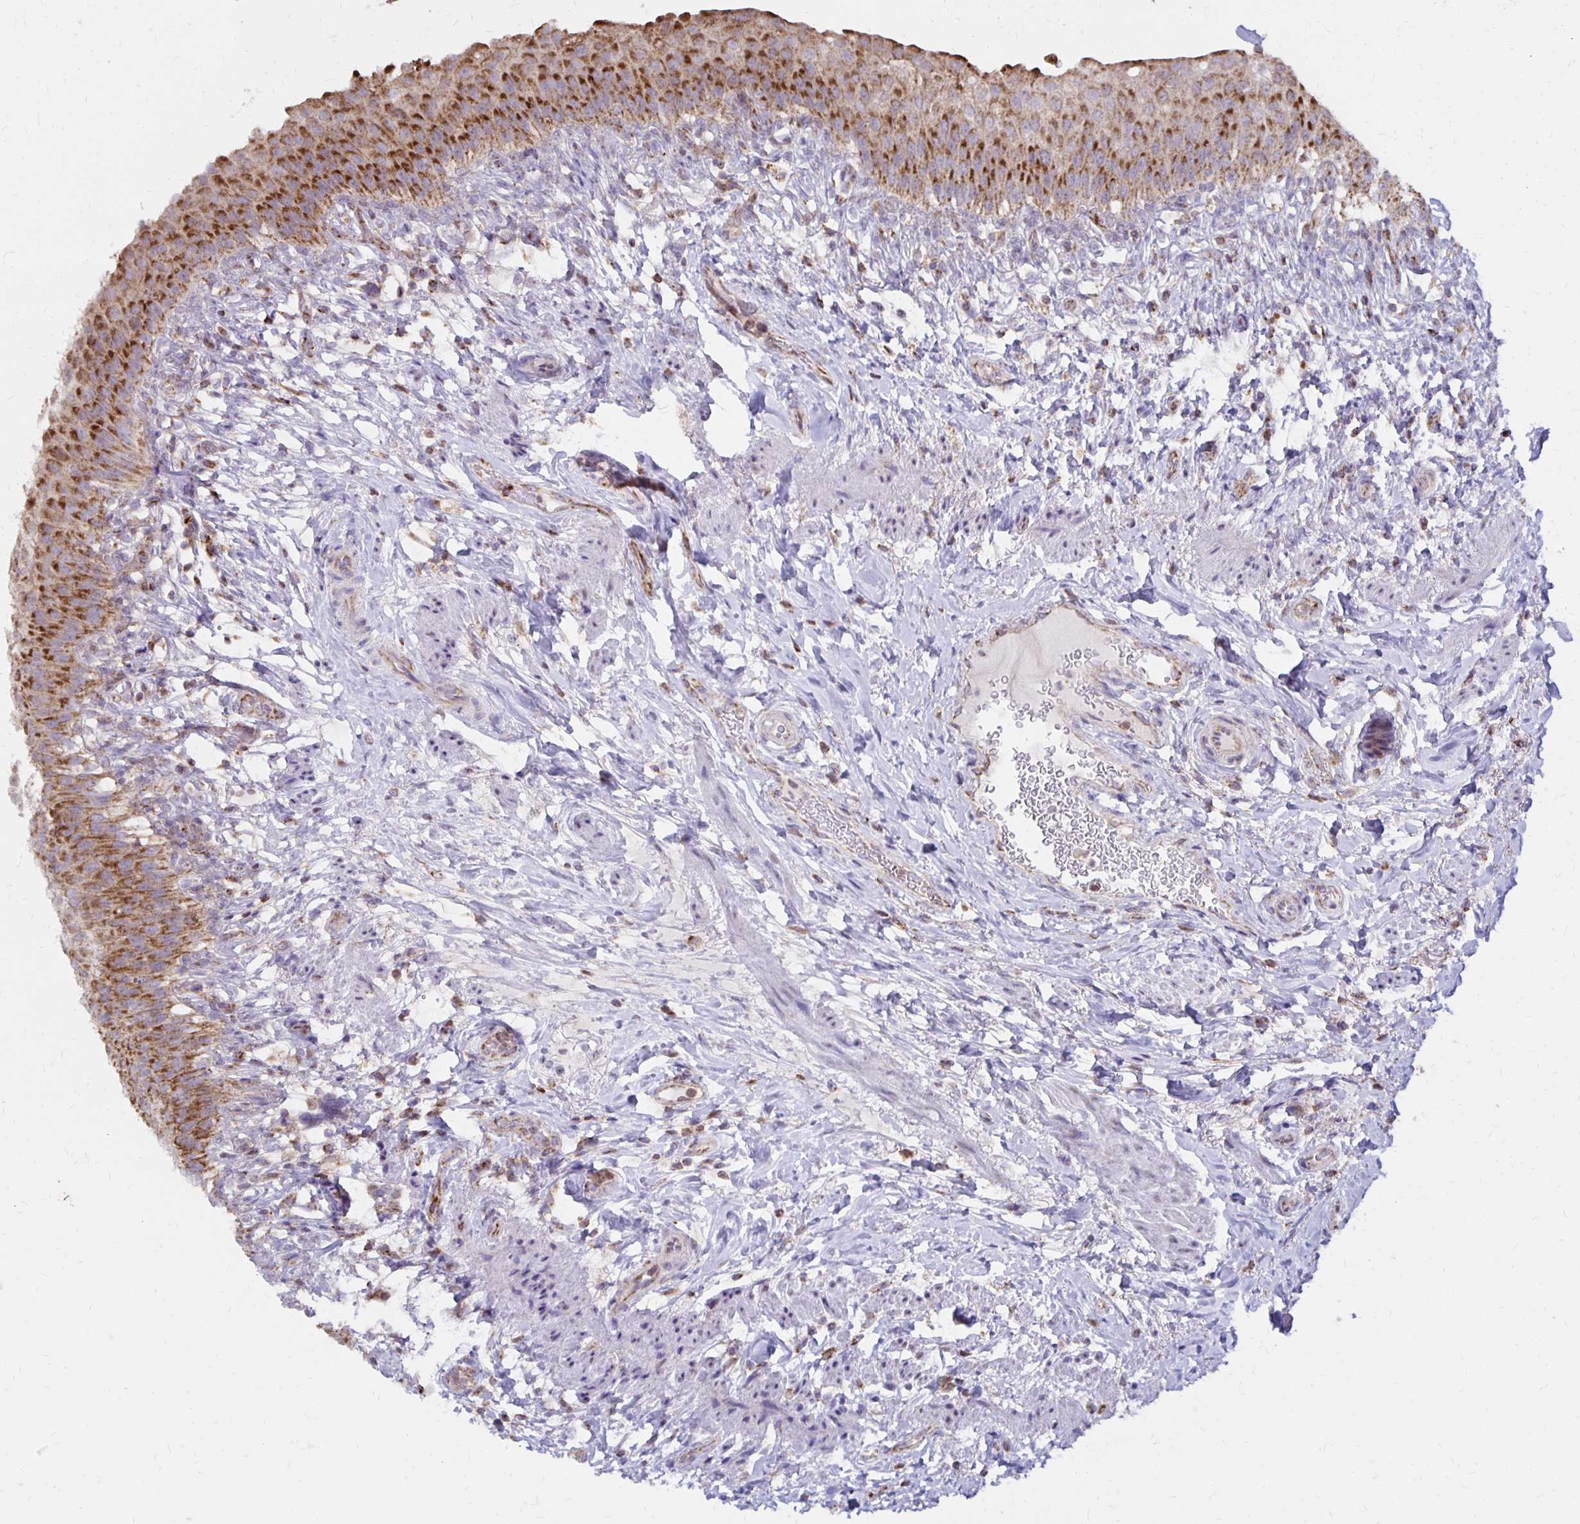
{"staining": {"intensity": "strong", "quantity": ">75%", "location": "cytoplasmic/membranous"}, "tissue": "urinary bladder", "cell_type": "Urothelial cells", "image_type": "normal", "snomed": [{"axis": "morphology", "description": "Normal tissue, NOS"}, {"axis": "topography", "description": "Urinary bladder"}, {"axis": "topography", "description": "Peripheral nerve tissue"}], "caption": "A brown stain labels strong cytoplasmic/membranous staining of a protein in urothelial cells of benign urinary bladder. (Brightfield microscopy of DAB IHC at high magnification).", "gene": "IER3", "patient": {"sex": "female", "age": 60}}